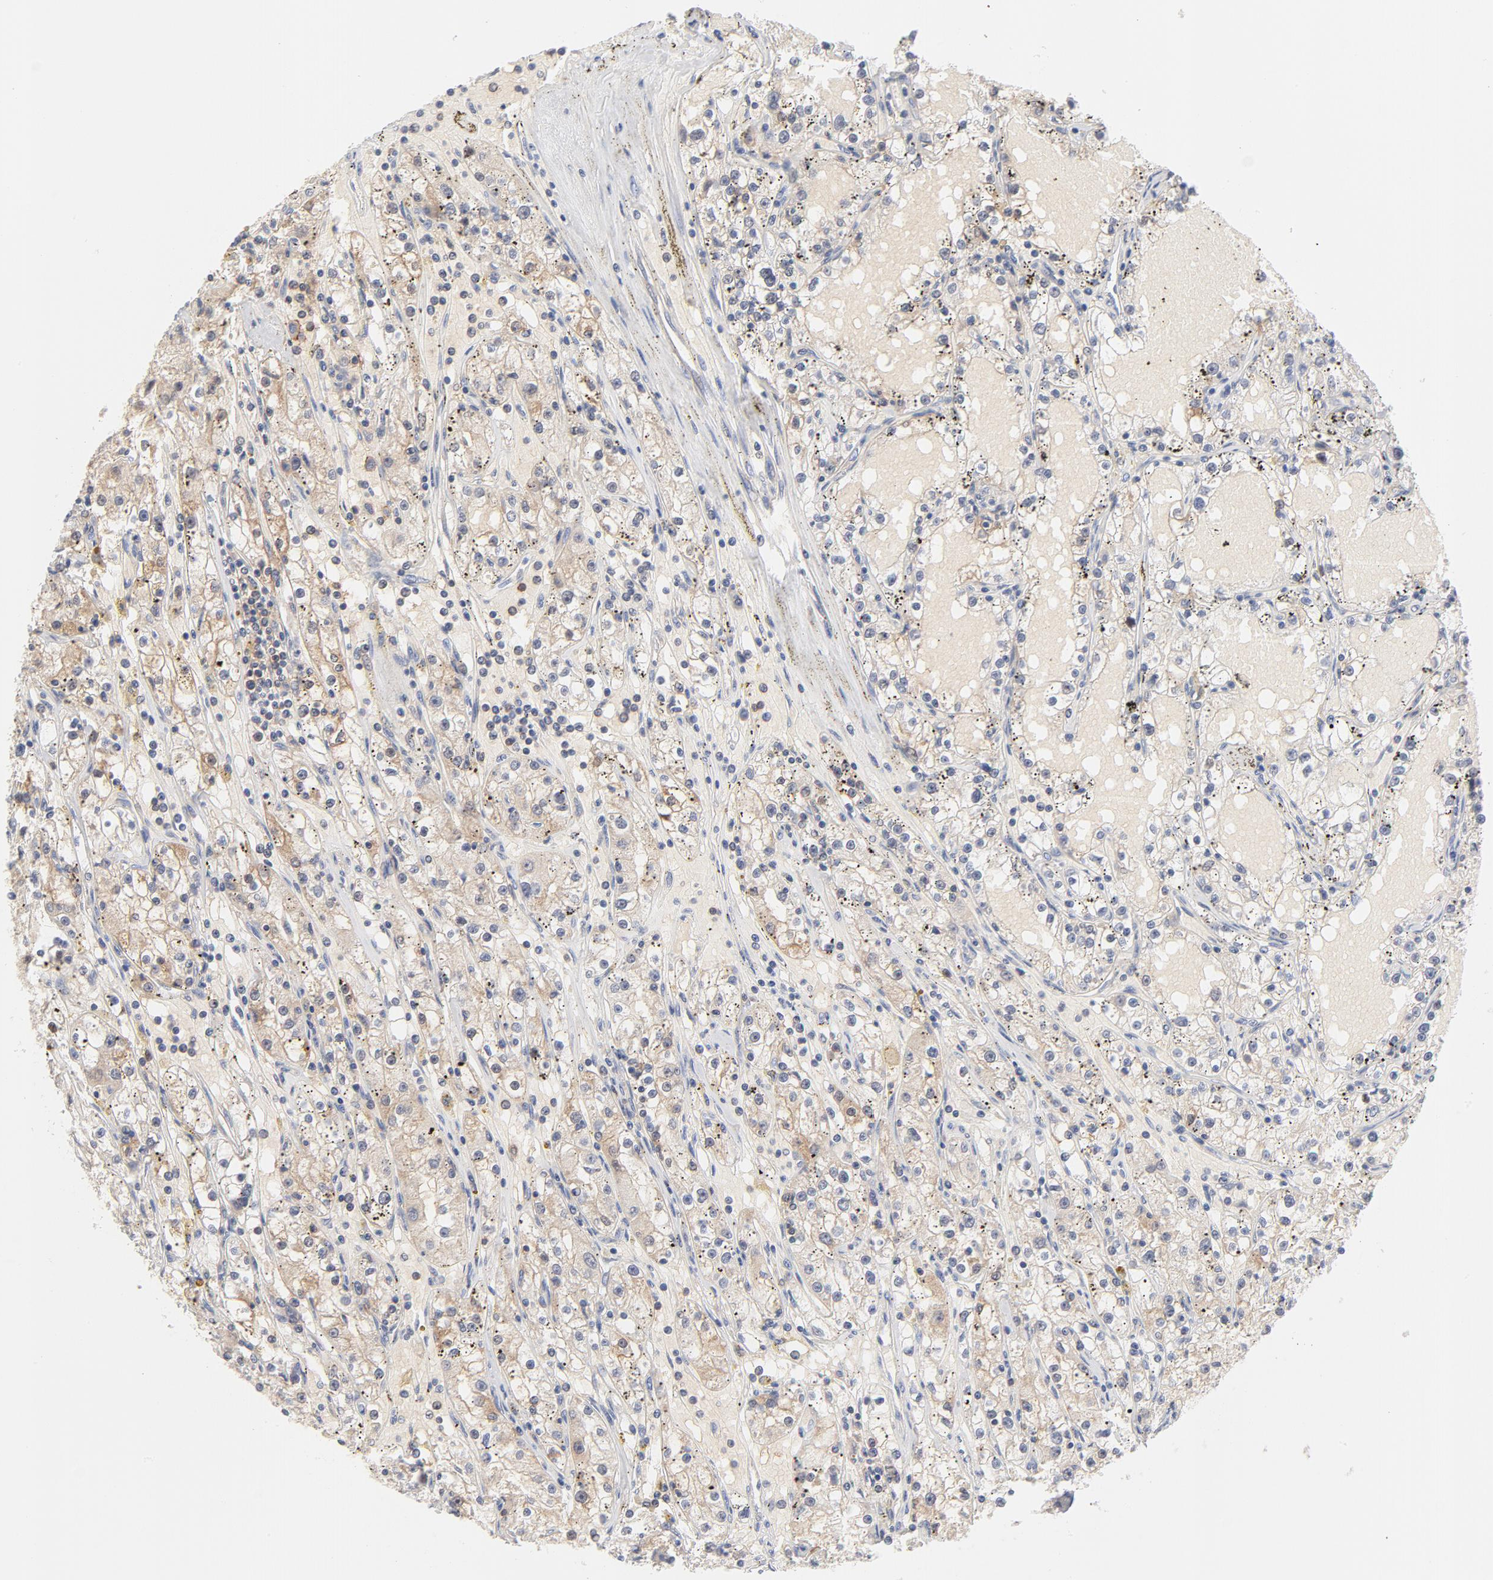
{"staining": {"intensity": "weak", "quantity": "<25%", "location": "cytoplasmic/membranous"}, "tissue": "renal cancer", "cell_type": "Tumor cells", "image_type": "cancer", "snomed": [{"axis": "morphology", "description": "Adenocarcinoma, NOS"}, {"axis": "topography", "description": "Kidney"}], "caption": "Immunohistochemistry (IHC) histopathology image of neoplastic tissue: adenocarcinoma (renal) stained with DAB (3,3'-diaminobenzidine) reveals no significant protein staining in tumor cells. Nuclei are stained in blue.", "gene": "SETD3", "patient": {"sex": "male", "age": 56}}